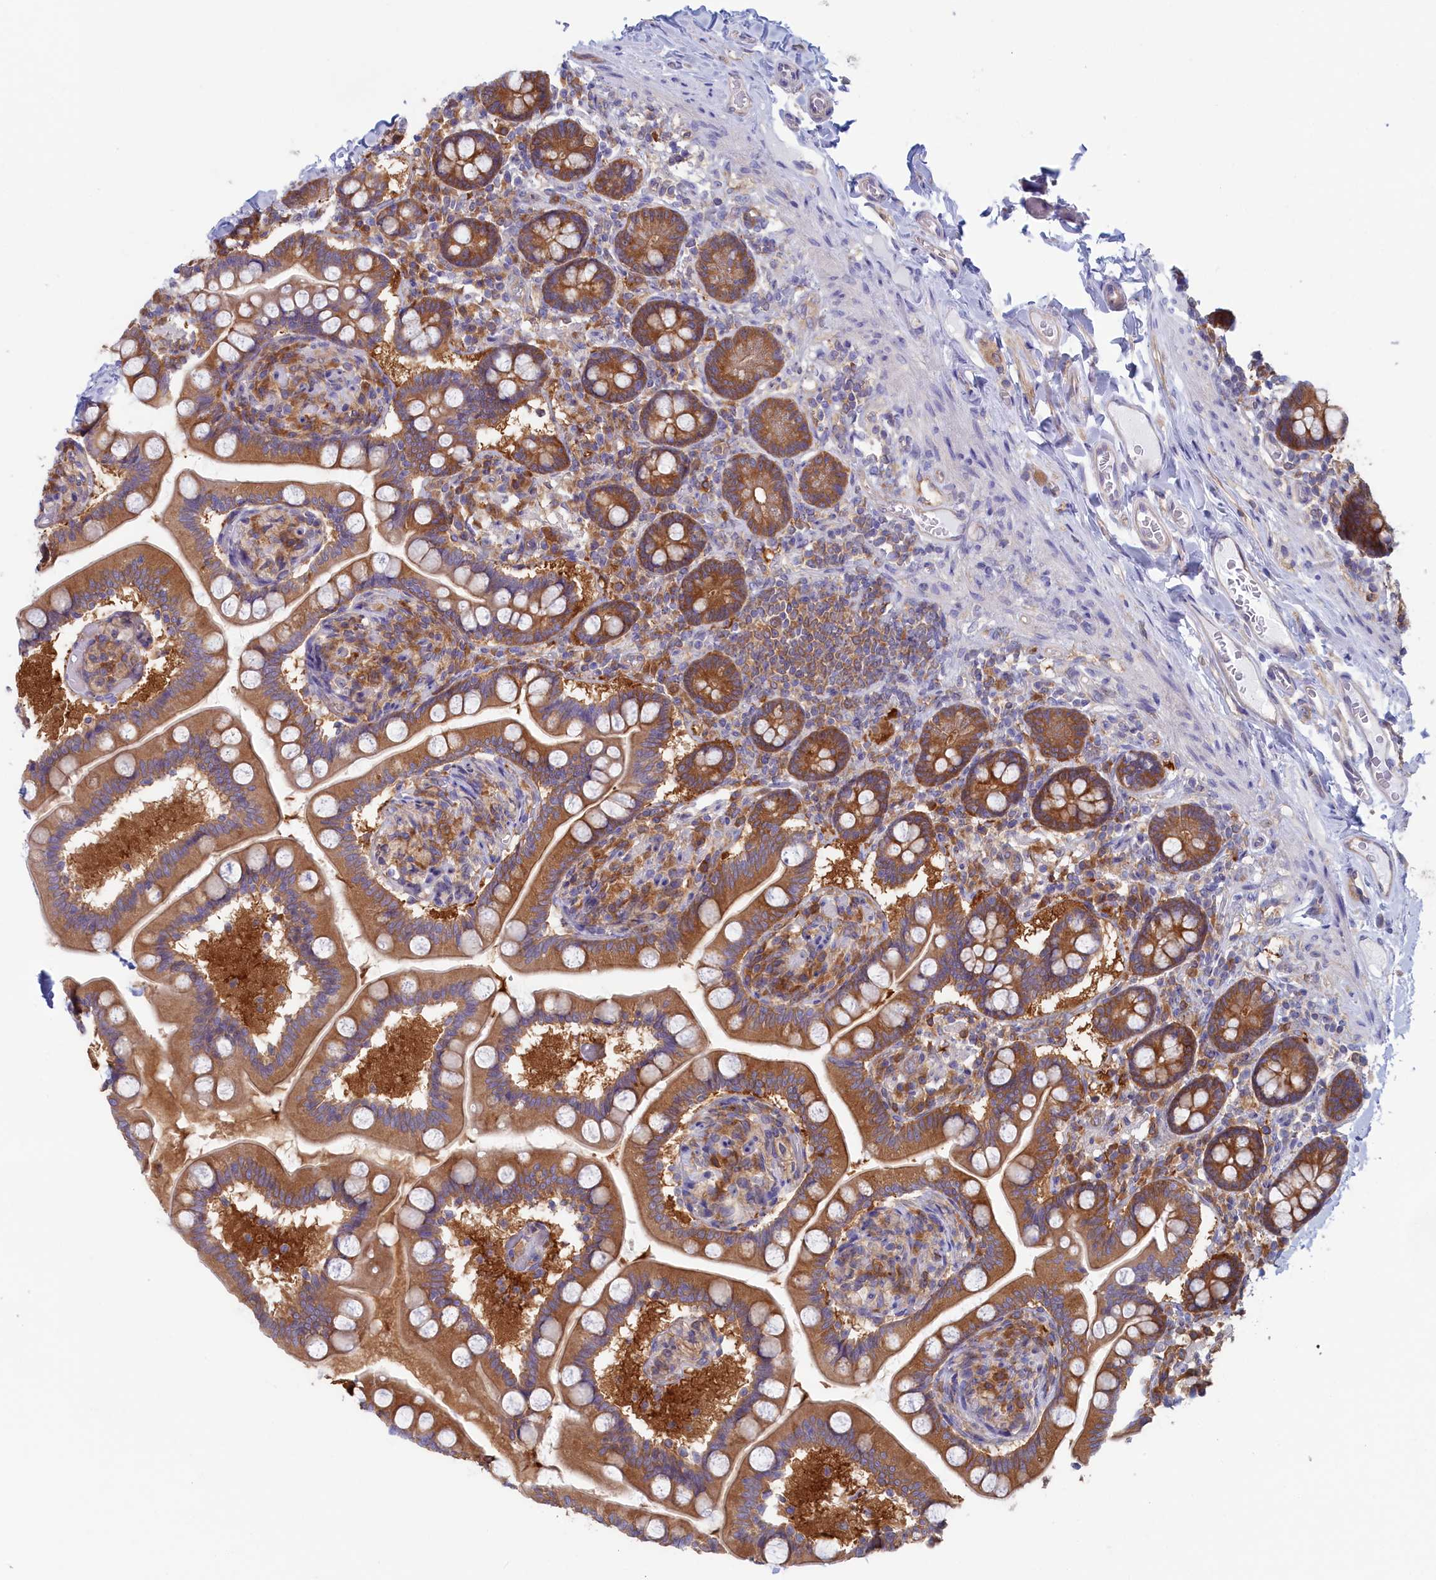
{"staining": {"intensity": "strong", "quantity": ">75%", "location": "cytoplasmic/membranous"}, "tissue": "small intestine", "cell_type": "Glandular cells", "image_type": "normal", "snomed": [{"axis": "morphology", "description": "Normal tissue, NOS"}, {"axis": "topography", "description": "Small intestine"}], "caption": "Protein staining of unremarkable small intestine reveals strong cytoplasmic/membranous positivity in approximately >75% of glandular cells.", "gene": "SYNDIG1L", "patient": {"sex": "female", "age": 64}}